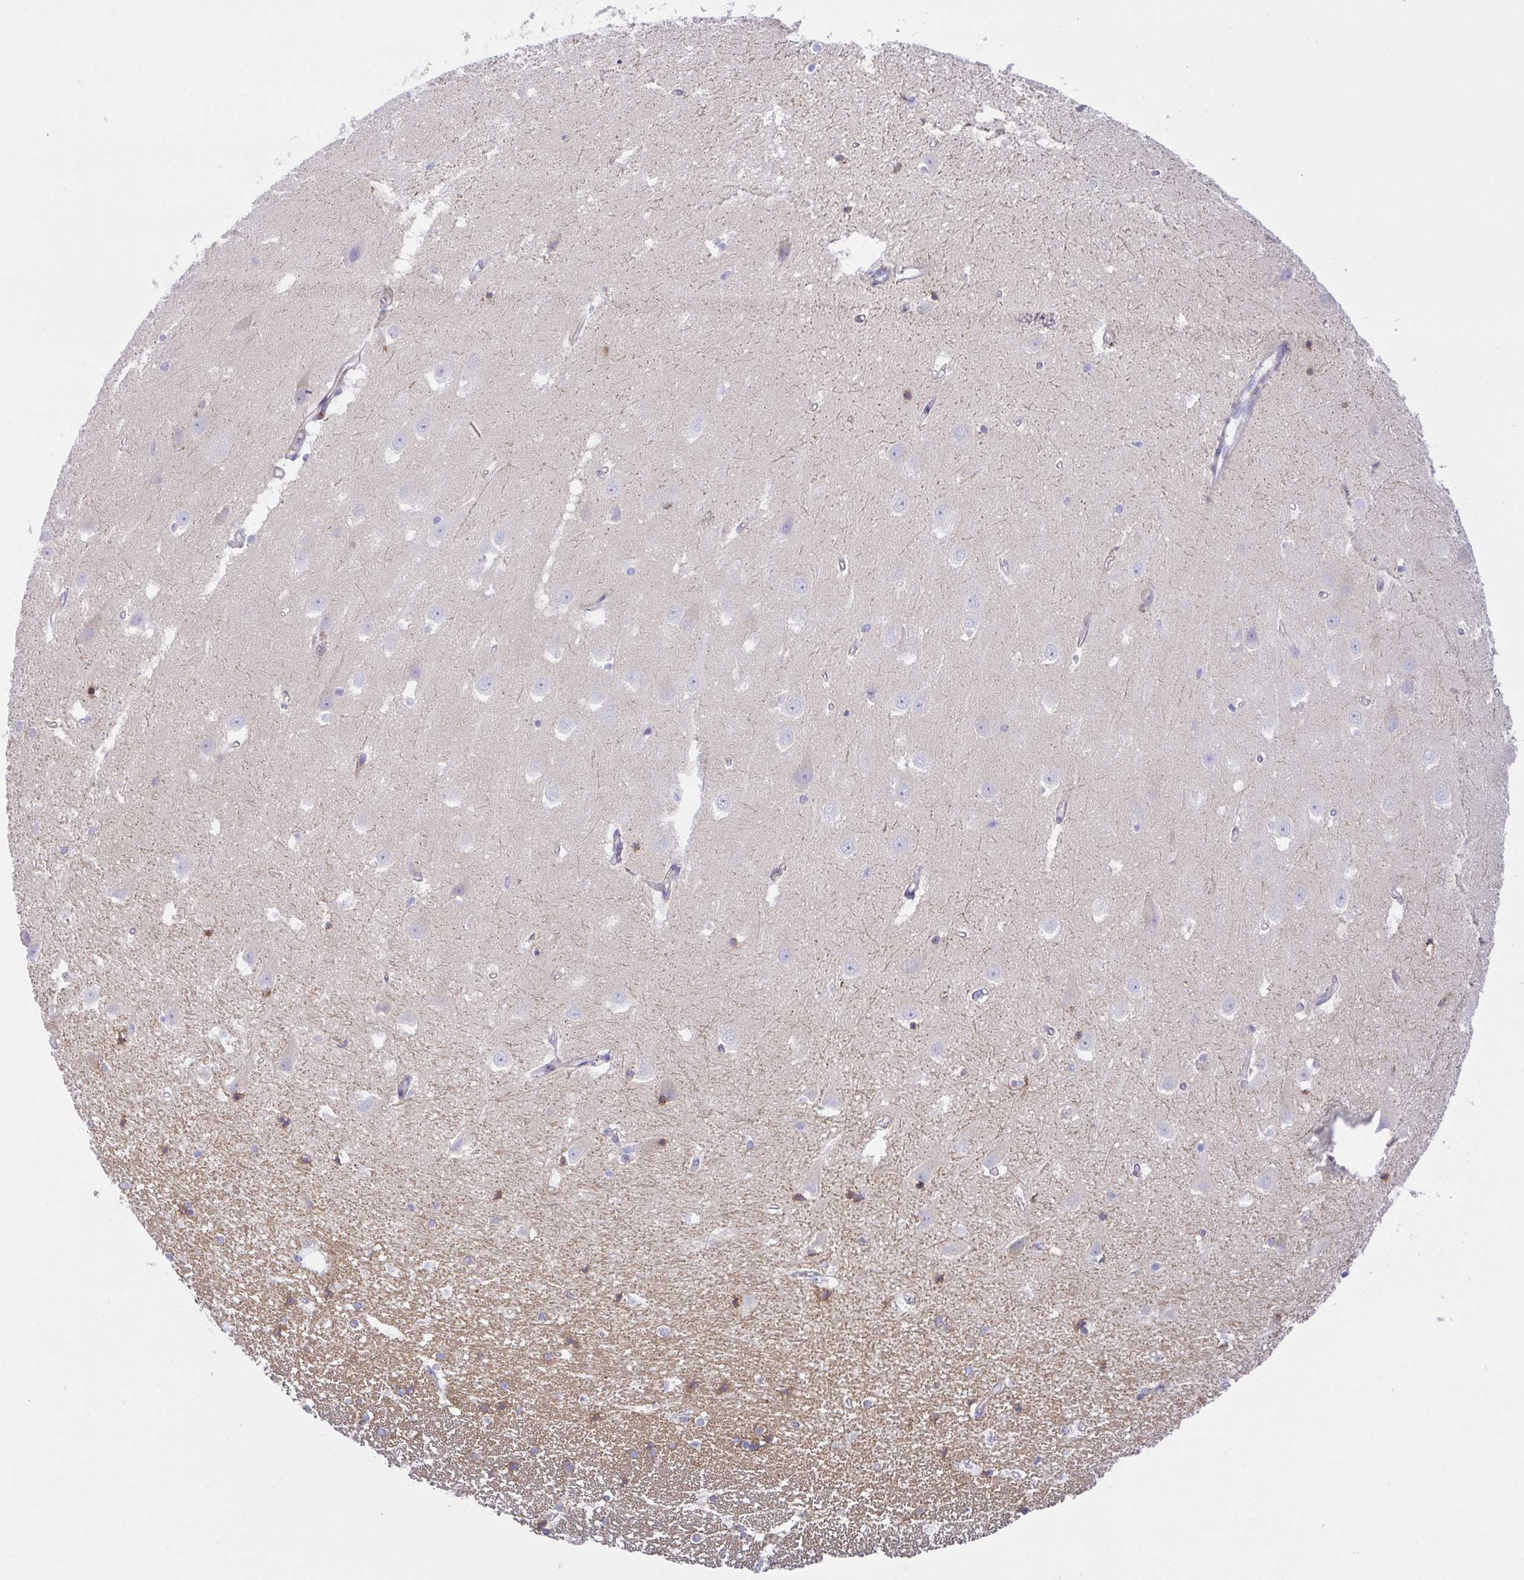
{"staining": {"intensity": "moderate", "quantity": "<25%", "location": "cytoplasmic/membranous"}, "tissue": "hippocampus", "cell_type": "Glial cells", "image_type": "normal", "snomed": [{"axis": "morphology", "description": "Normal tissue, NOS"}, {"axis": "topography", "description": "Hippocampus"}], "caption": "A micrograph showing moderate cytoplasmic/membranous positivity in approximately <25% of glial cells in normal hippocampus, as visualized by brown immunohistochemical staining.", "gene": "FAM177A1", "patient": {"sex": "male", "age": 63}}